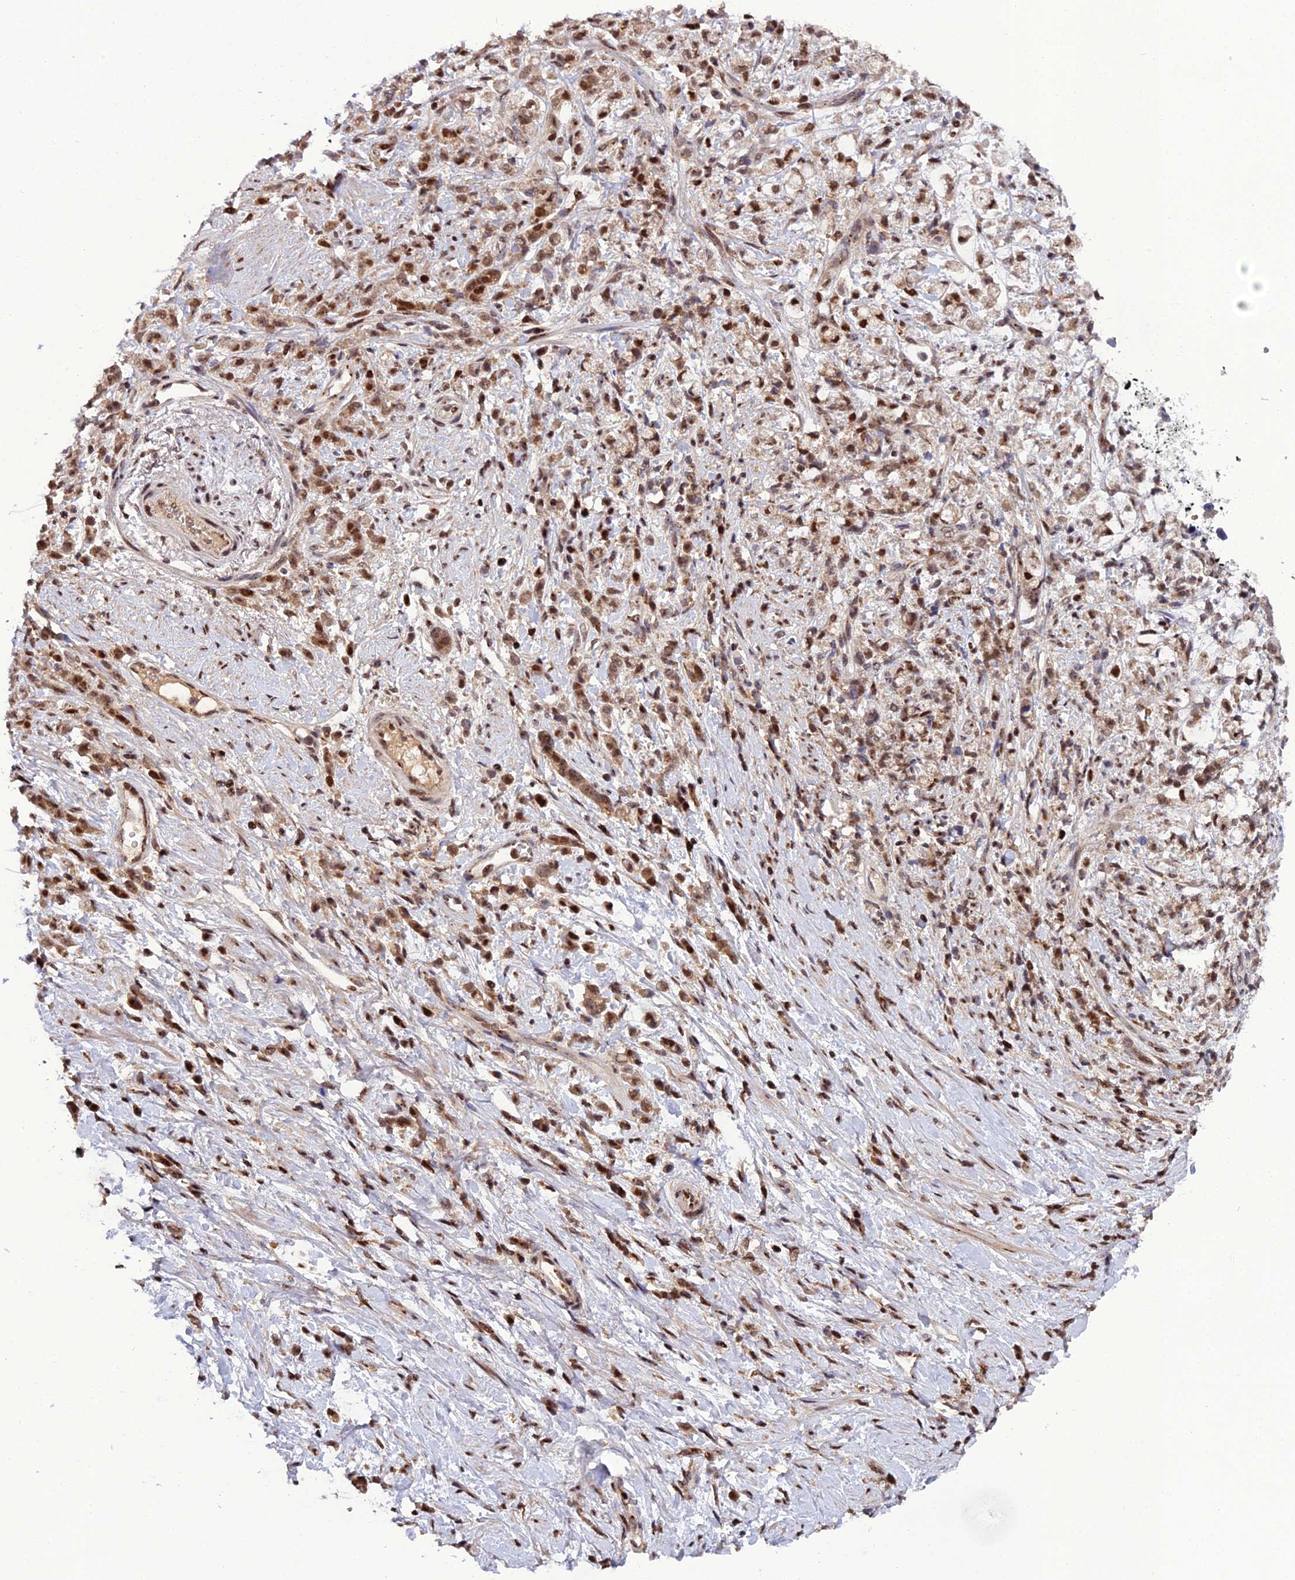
{"staining": {"intensity": "moderate", "quantity": ">75%", "location": "nuclear"}, "tissue": "stomach cancer", "cell_type": "Tumor cells", "image_type": "cancer", "snomed": [{"axis": "morphology", "description": "Adenocarcinoma, NOS"}, {"axis": "topography", "description": "Stomach"}], "caption": "A brown stain highlights moderate nuclear positivity of a protein in human adenocarcinoma (stomach) tumor cells.", "gene": "ARL2", "patient": {"sex": "female", "age": 60}}